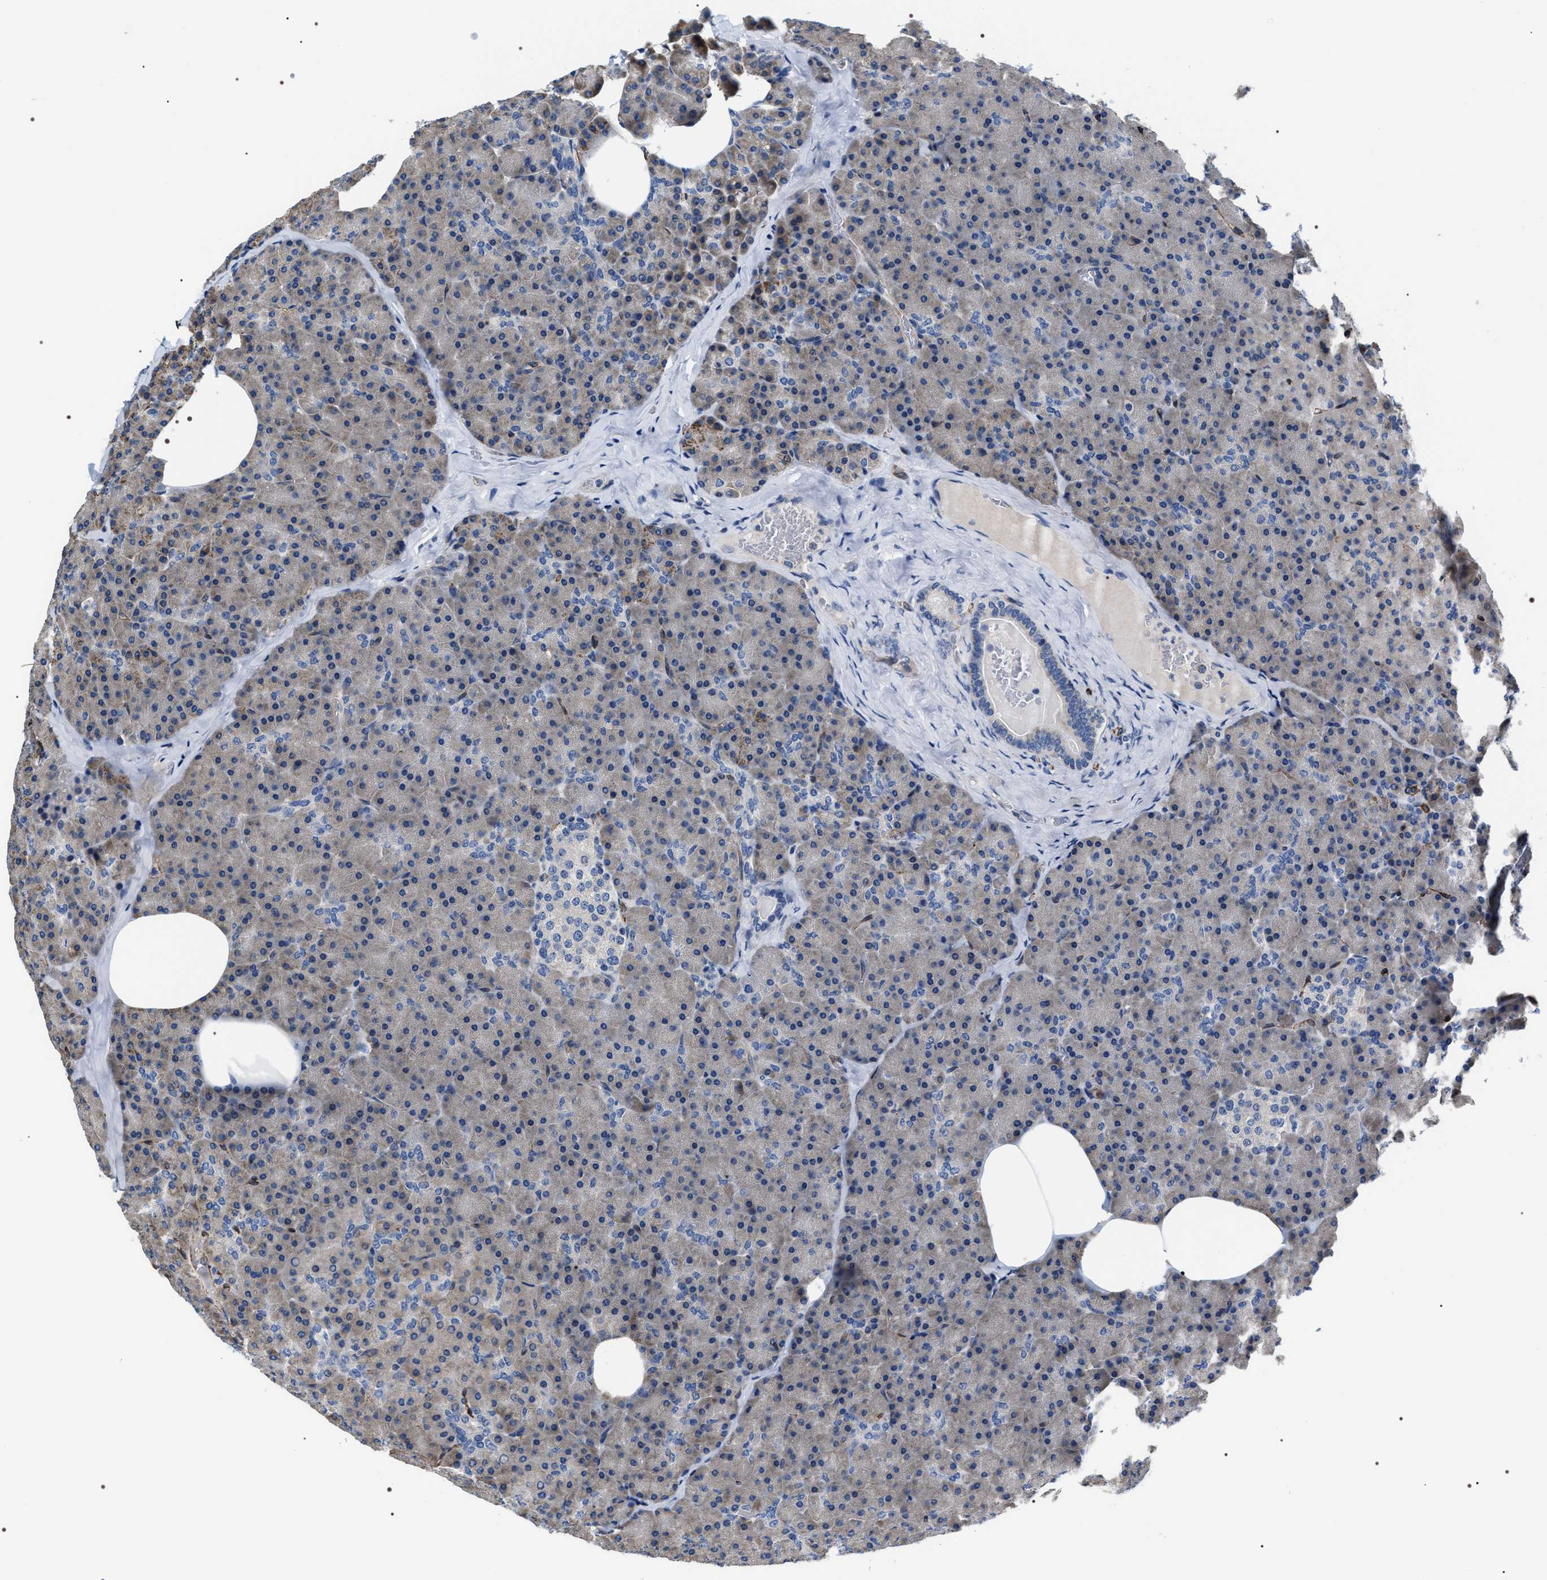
{"staining": {"intensity": "weak", "quantity": "<25%", "location": "cytoplasmic/membranous"}, "tissue": "pancreas", "cell_type": "Exocrine glandular cells", "image_type": "normal", "snomed": [{"axis": "morphology", "description": "Normal tissue, NOS"}, {"axis": "morphology", "description": "Carcinoid, malignant, NOS"}, {"axis": "topography", "description": "Pancreas"}], "caption": "DAB (3,3'-diaminobenzidine) immunohistochemical staining of normal pancreas reveals no significant positivity in exocrine glandular cells.", "gene": "PKD1L1", "patient": {"sex": "female", "age": 35}}